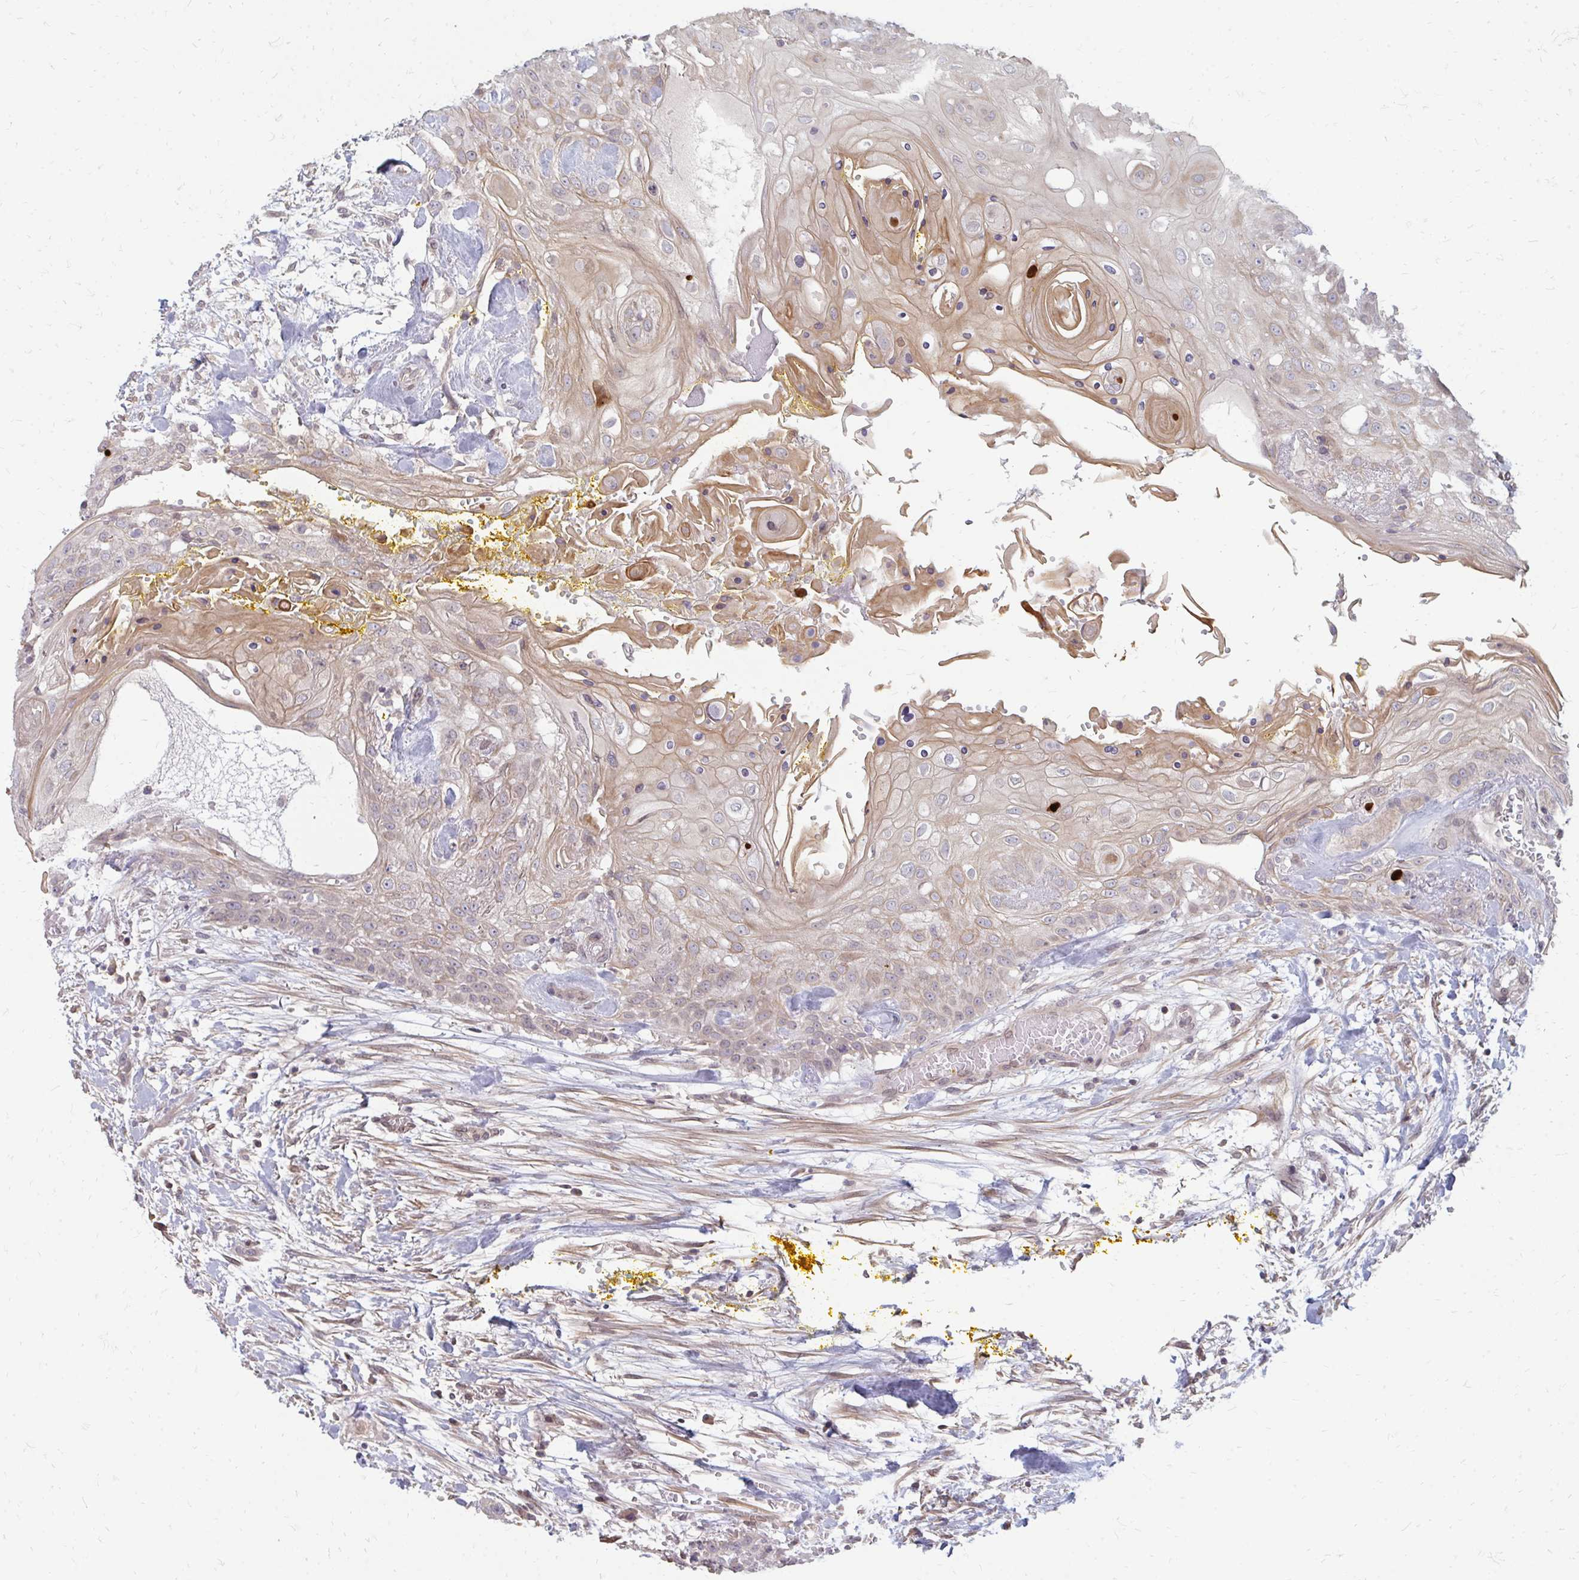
{"staining": {"intensity": "weak", "quantity": "25%-75%", "location": "cytoplasmic/membranous"}, "tissue": "head and neck cancer", "cell_type": "Tumor cells", "image_type": "cancer", "snomed": [{"axis": "morphology", "description": "Squamous cell carcinoma, NOS"}, {"axis": "topography", "description": "Head-Neck"}], "caption": "This is a micrograph of immunohistochemistry staining of squamous cell carcinoma (head and neck), which shows weak expression in the cytoplasmic/membranous of tumor cells.", "gene": "GPC5", "patient": {"sex": "female", "age": 43}}